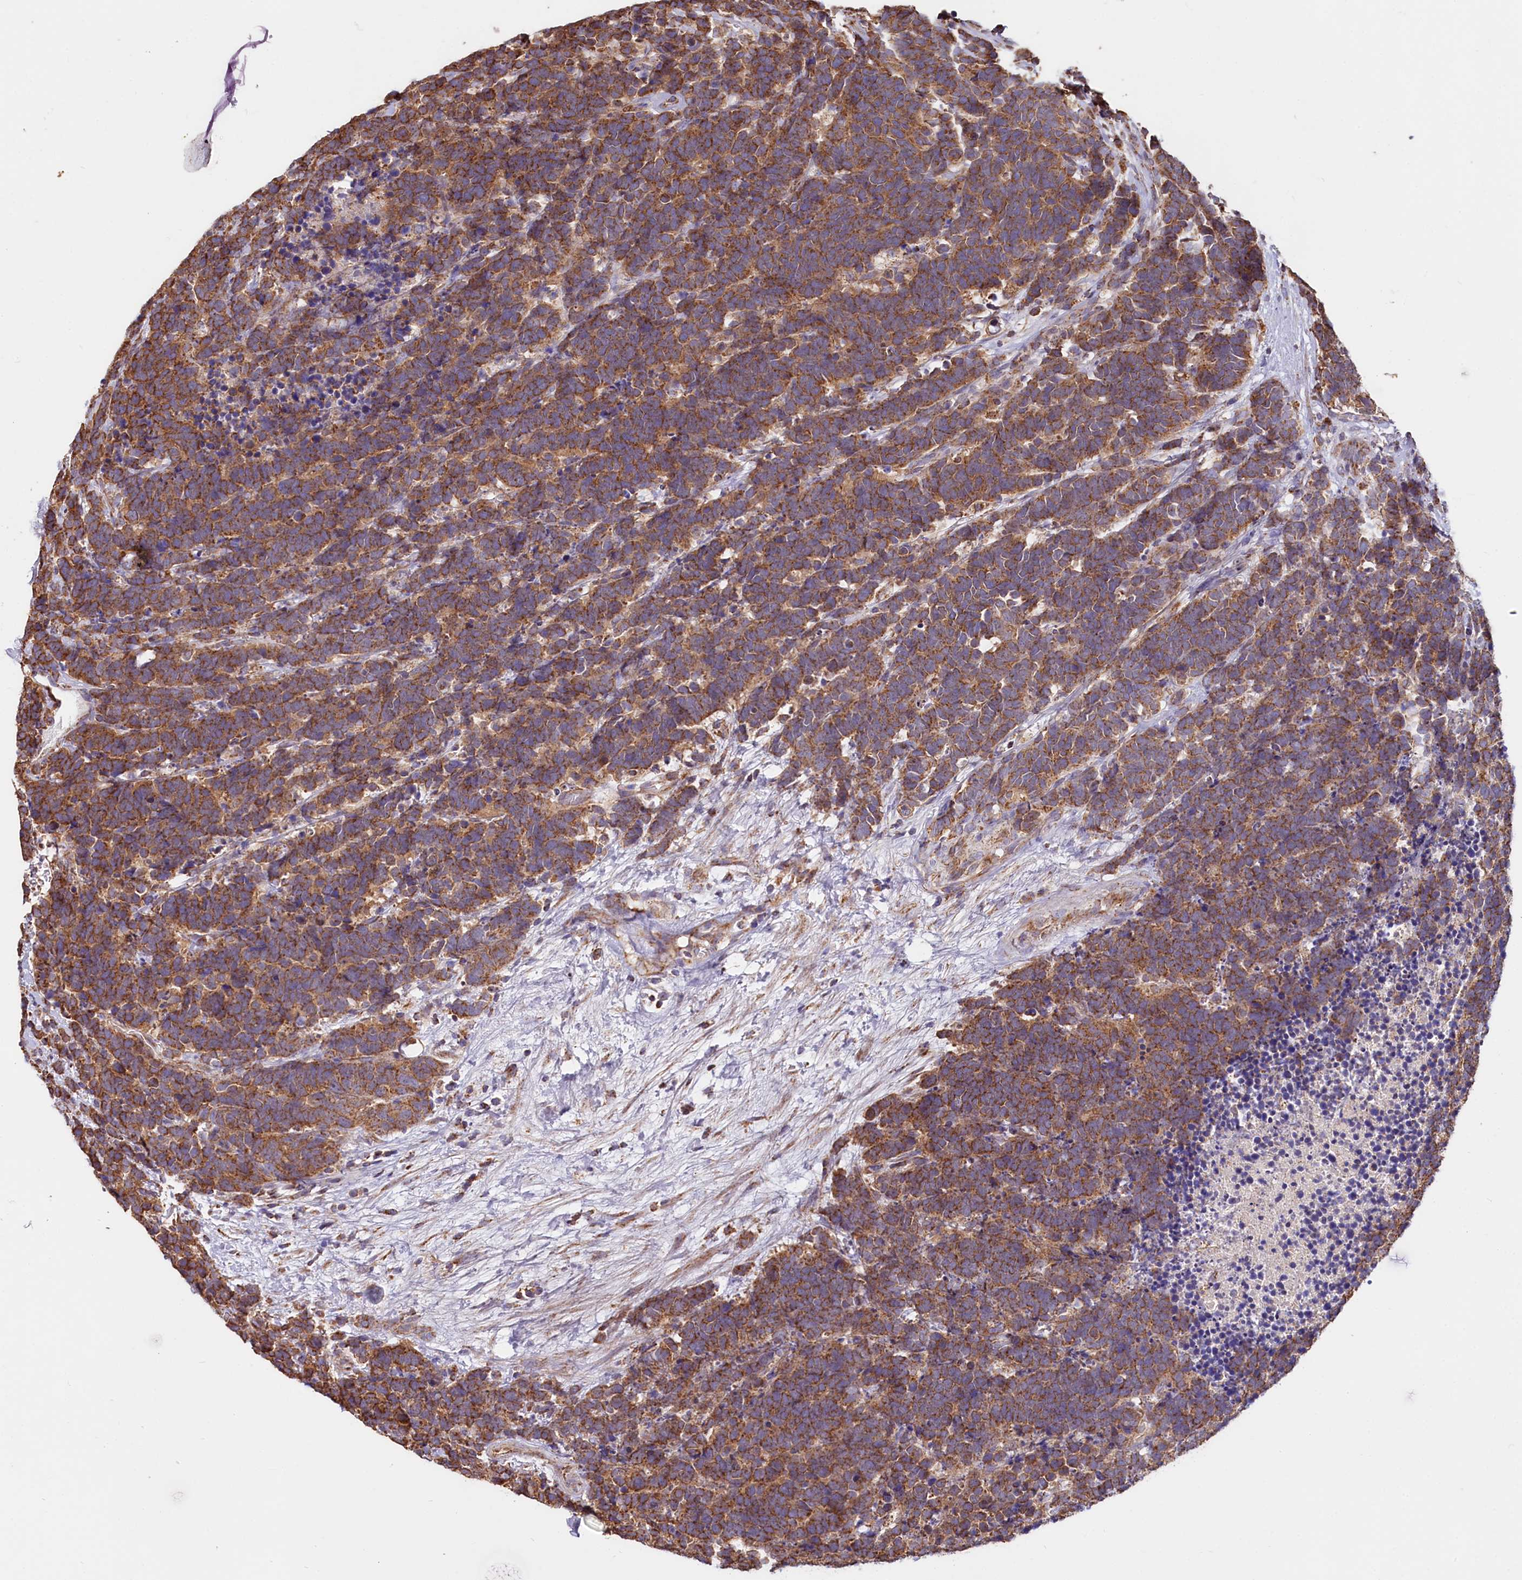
{"staining": {"intensity": "moderate", "quantity": ">75%", "location": "cytoplasmic/membranous"}, "tissue": "carcinoid", "cell_type": "Tumor cells", "image_type": "cancer", "snomed": [{"axis": "morphology", "description": "Carcinoma, NOS"}, {"axis": "morphology", "description": "Carcinoid, malignant, NOS"}, {"axis": "topography", "description": "Urinary bladder"}], "caption": "A brown stain labels moderate cytoplasmic/membranous staining of a protein in human carcinoid tumor cells.", "gene": "NUDT15", "patient": {"sex": "male", "age": 57}}